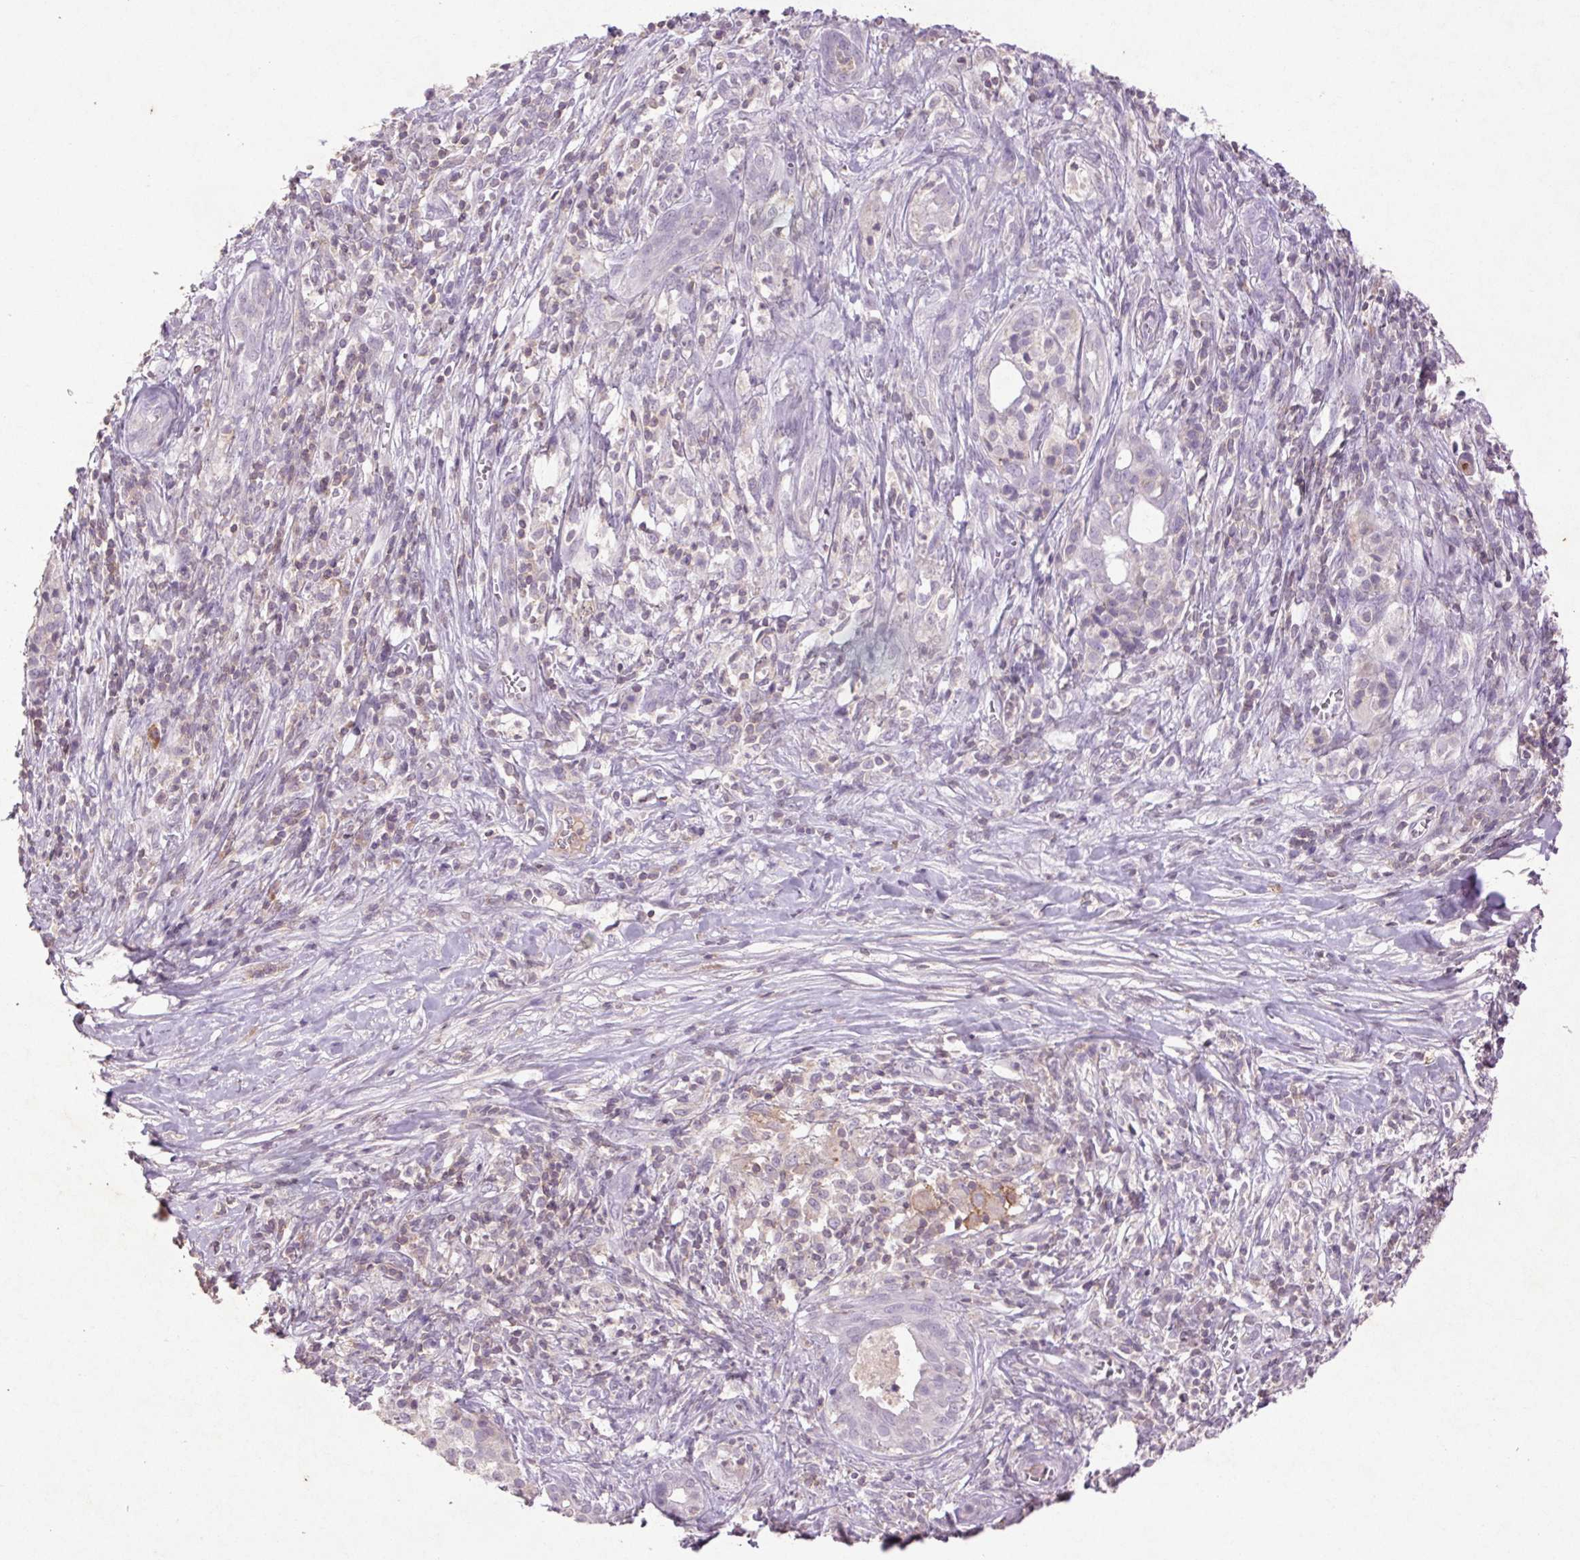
{"staining": {"intensity": "negative", "quantity": "none", "location": "none"}, "tissue": "pancreatic cancer", "cell_type": "Tumor cells", "image_type": "cancer", "snomed": [{"axis": "morphology", "description": "Adenocarcinoma, NOS"}, {"axis": "topography", "description": "Pancreas"}], "caption": "Immunohistochemical staining of pancreatic adenocarcinoma exhibits no significant expression in tumor cells.", "gene": "FNDC7", "patient": {"sex": "male", "age": 61}}